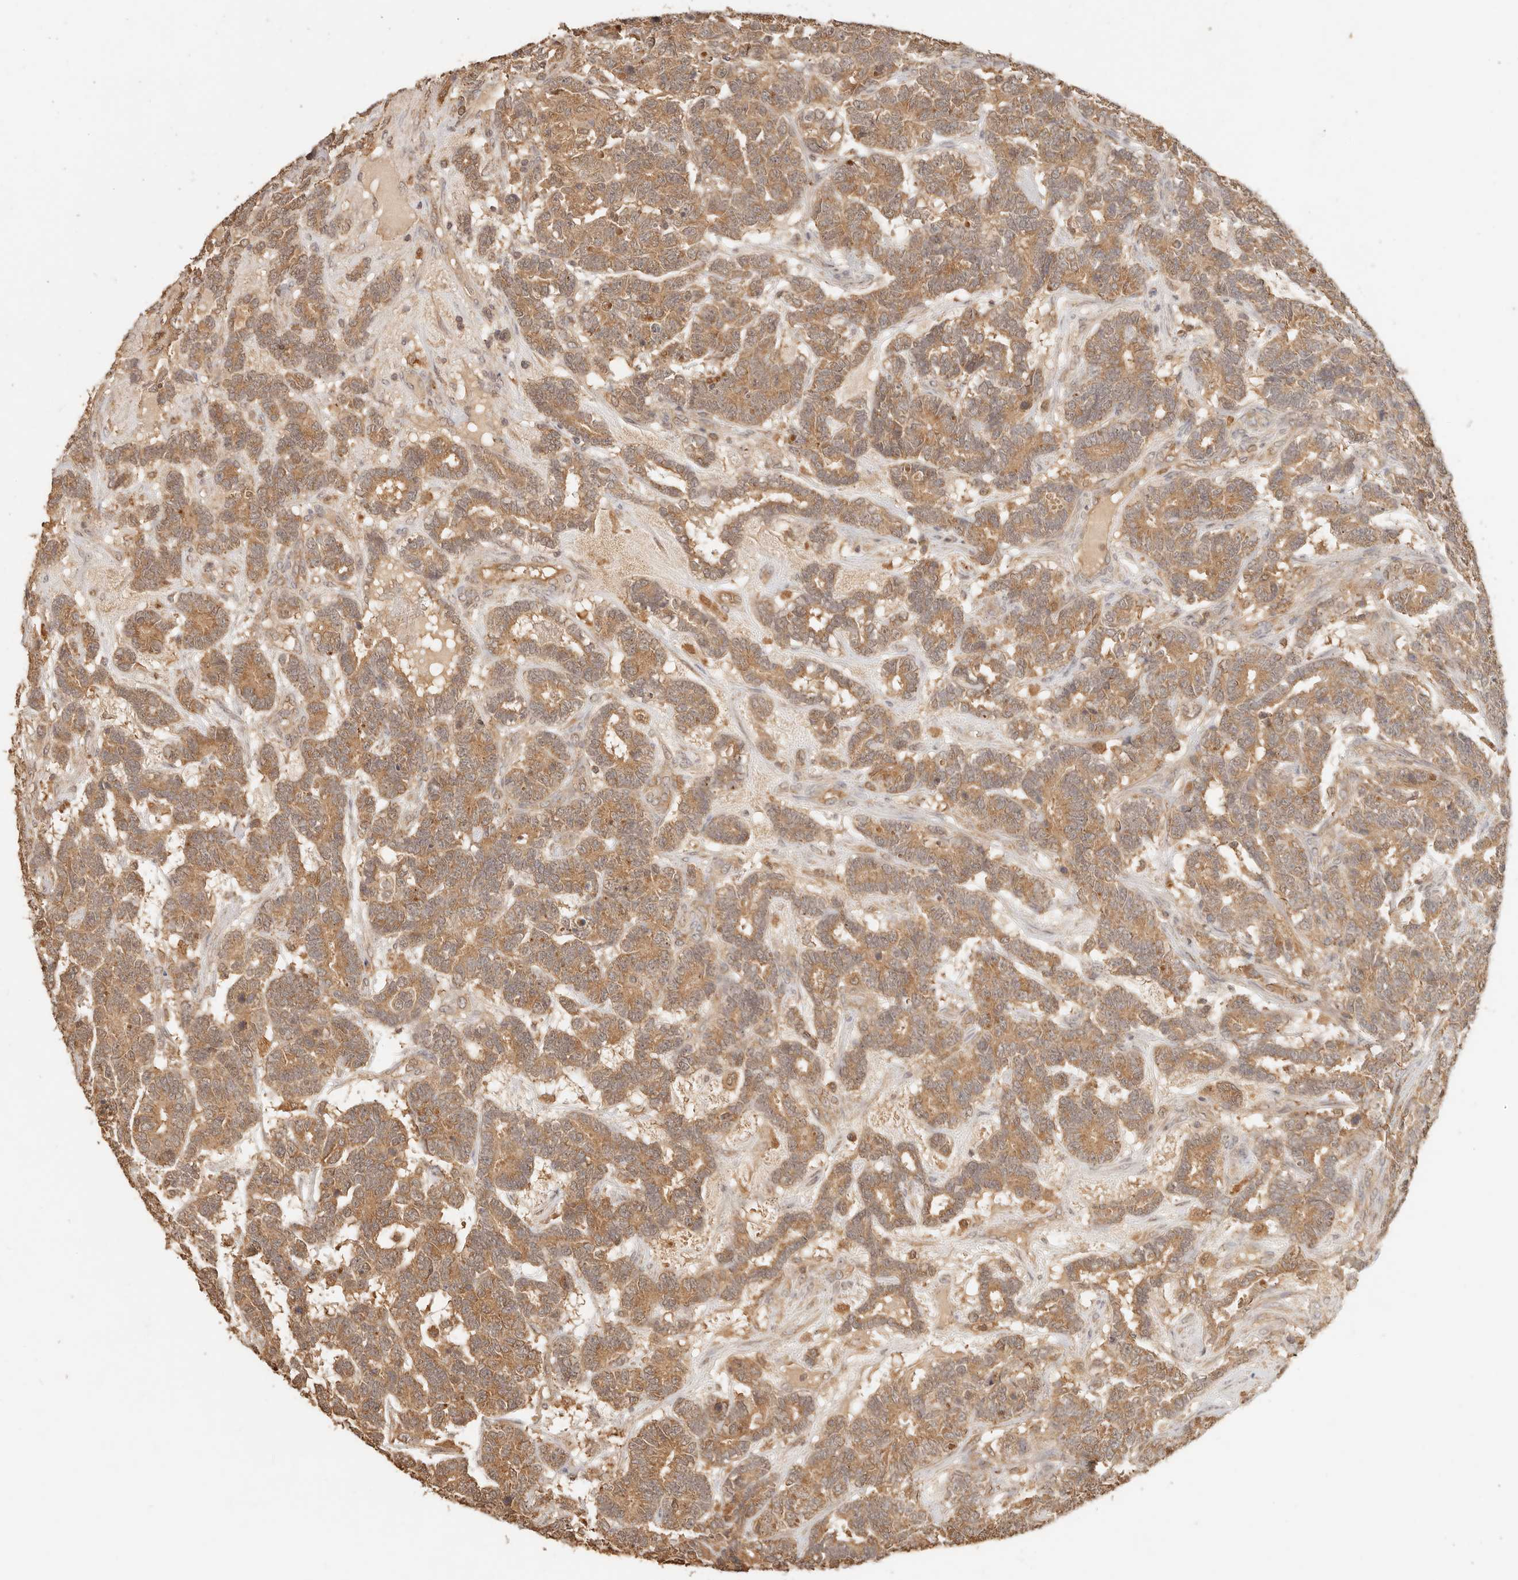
{"staining": {"intensity": "moderate", "quantity": ">75%", "location": "cytoplasmic/membranous"}, "tissue": "testis cancer", "cell_type": "Tumor cells", "image_type": "cancer", "snomed": [{"axis": "morphology", "description": "Carcinoma, Embryonal, NOS"}, {"axis": "topography", "description": "Testis"}], "caption": "This is a photomicrograph of immunohistochemistry staining of testis embryonal carcinoma, which shows moderate staining in the cytoplasmic/membranous of tumor cells.", "gene": "INTS11", "patient": {"sex": "male", "age": 26}}